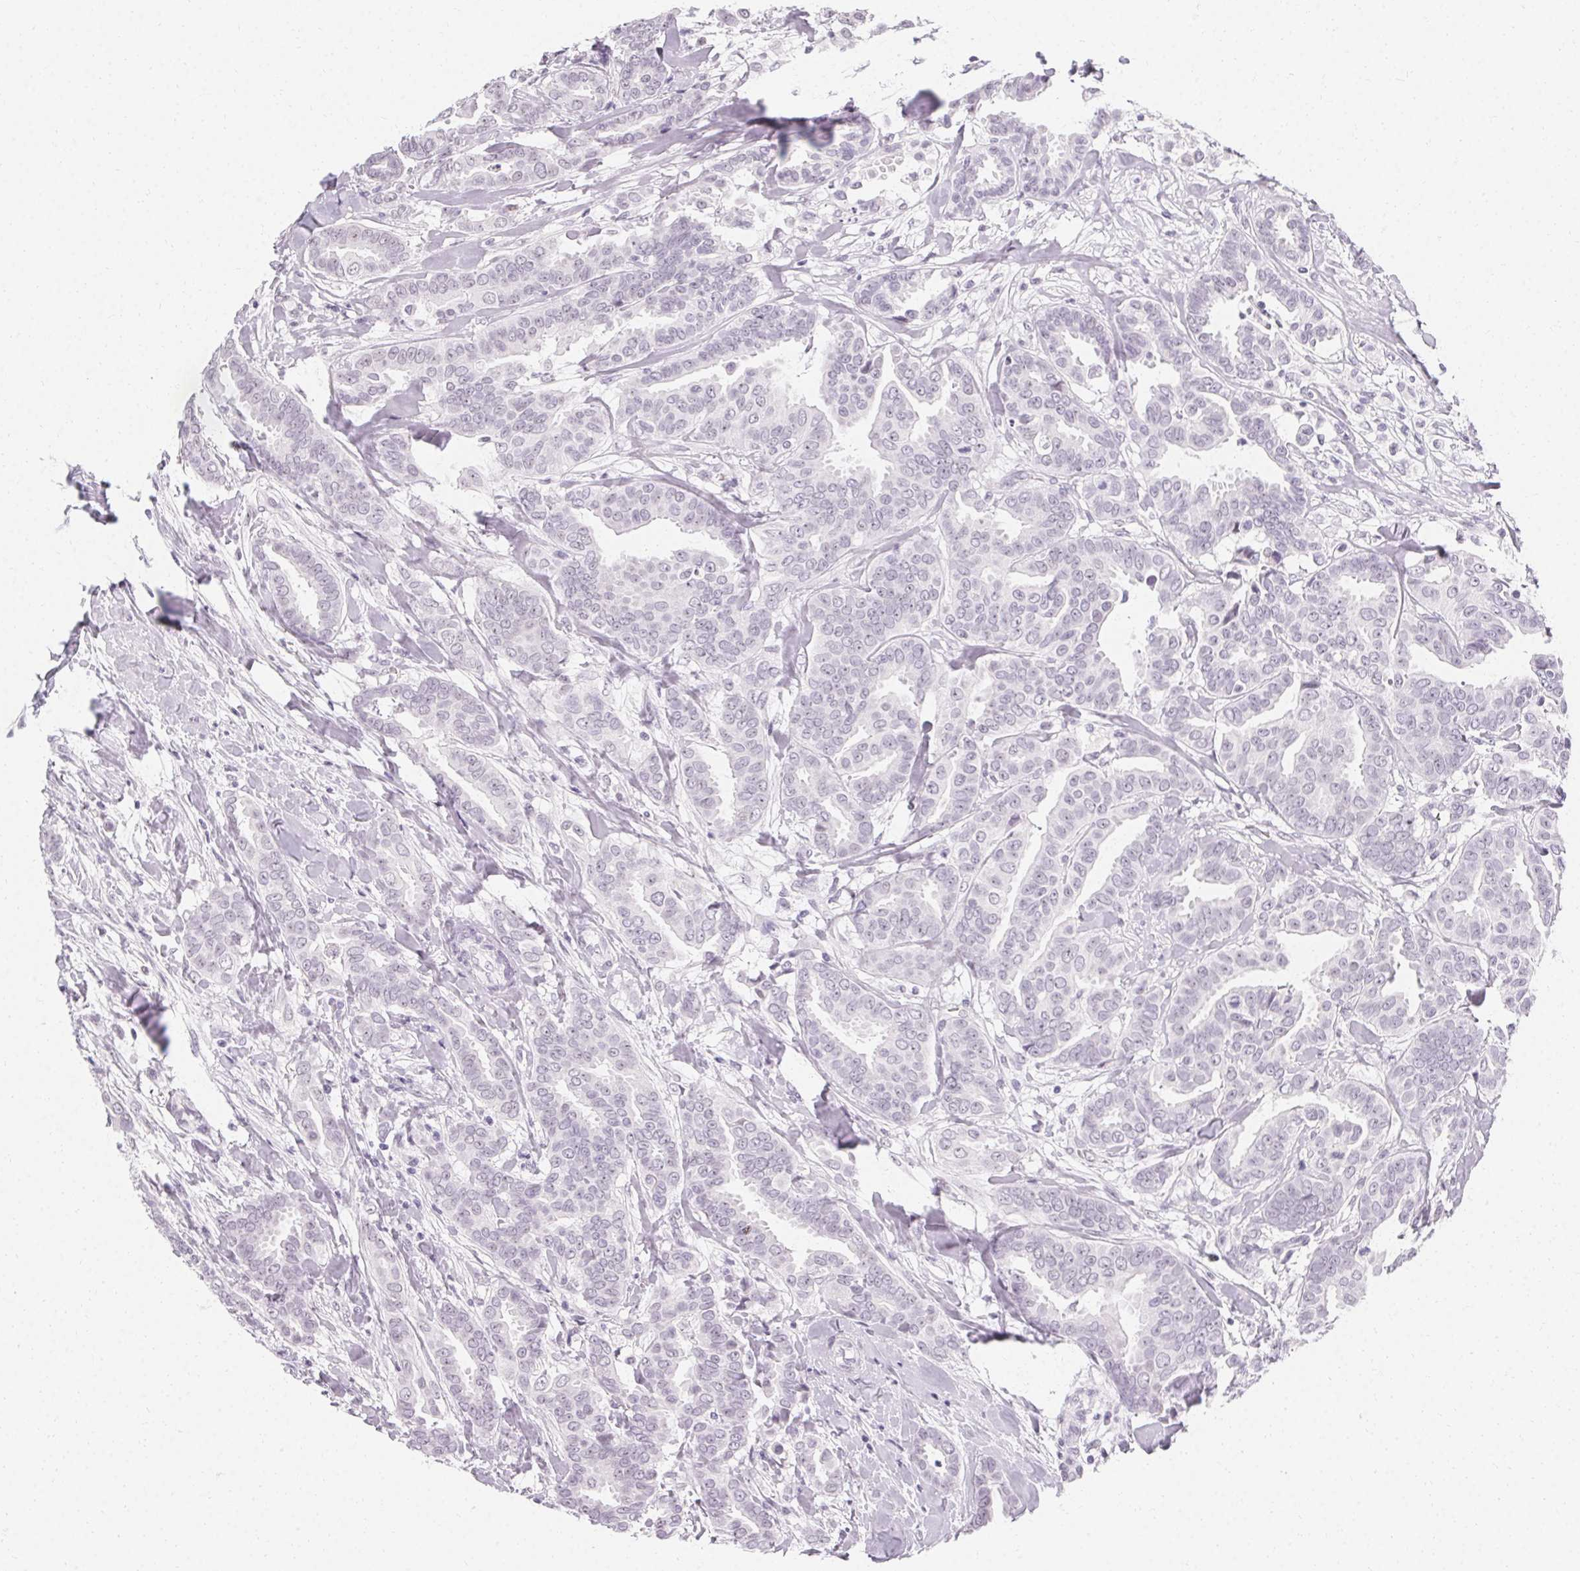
{"staining": {"intensity": "negative", "quantity": "none", "location": "none"}, "tissue": "breast cancer", "cell_type": "Tumor cells", "image_type": "cancer", "snomed": [{"axis": "morphology", "description": "Duct carcinoma"}, {"axis": "topography", "description": "Breast"}], "caption": "A high-resolution micrograph shows IHC staining of invasive ductal carcinoma (breast), which reveals no significant positivity in tumor cells.", "gene": "SYNPR", "patient": {"sex": "female", "age": 45}}